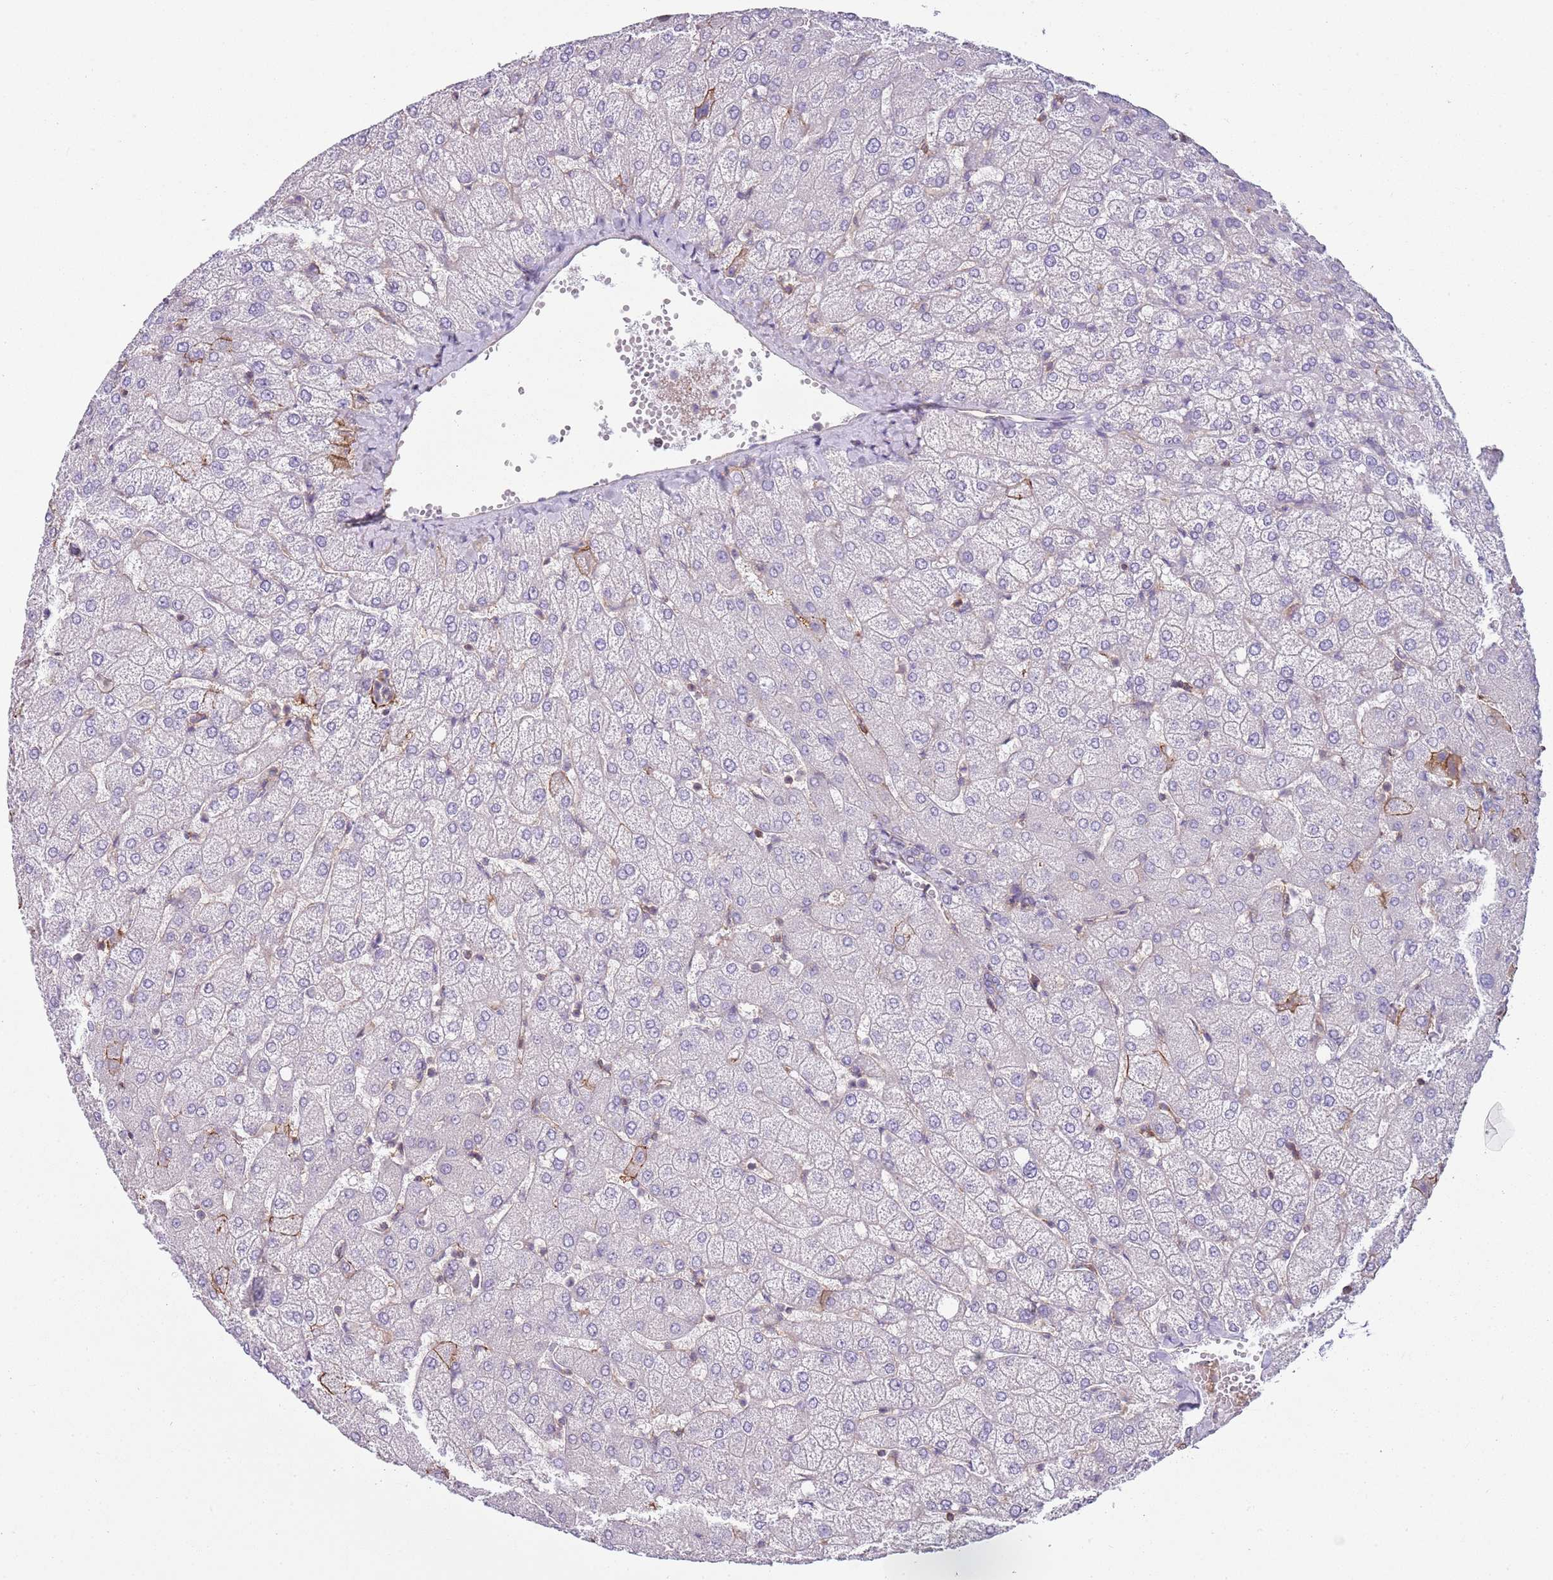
{"staining": {"intensity": "negative", "quantity": "none", "location": "none"}, "tissue": "liver", "cell_type": "Cholangiocytes", "image_type": "normal", "snomed": [{"axis": "morphology", "description": "Normal tissue, NOS"}, {"axis": "topography", "description": "Liver"}], "caption": "Immunohistochemistry (IHC) micrograph of benign liver: liver stained with DAB (3,3'-diaminobenzidine) displays no significant protein positivity in cholangiocytes.", "gene": "GNAI1", "patient": {"sex": "female", "age": 54}}